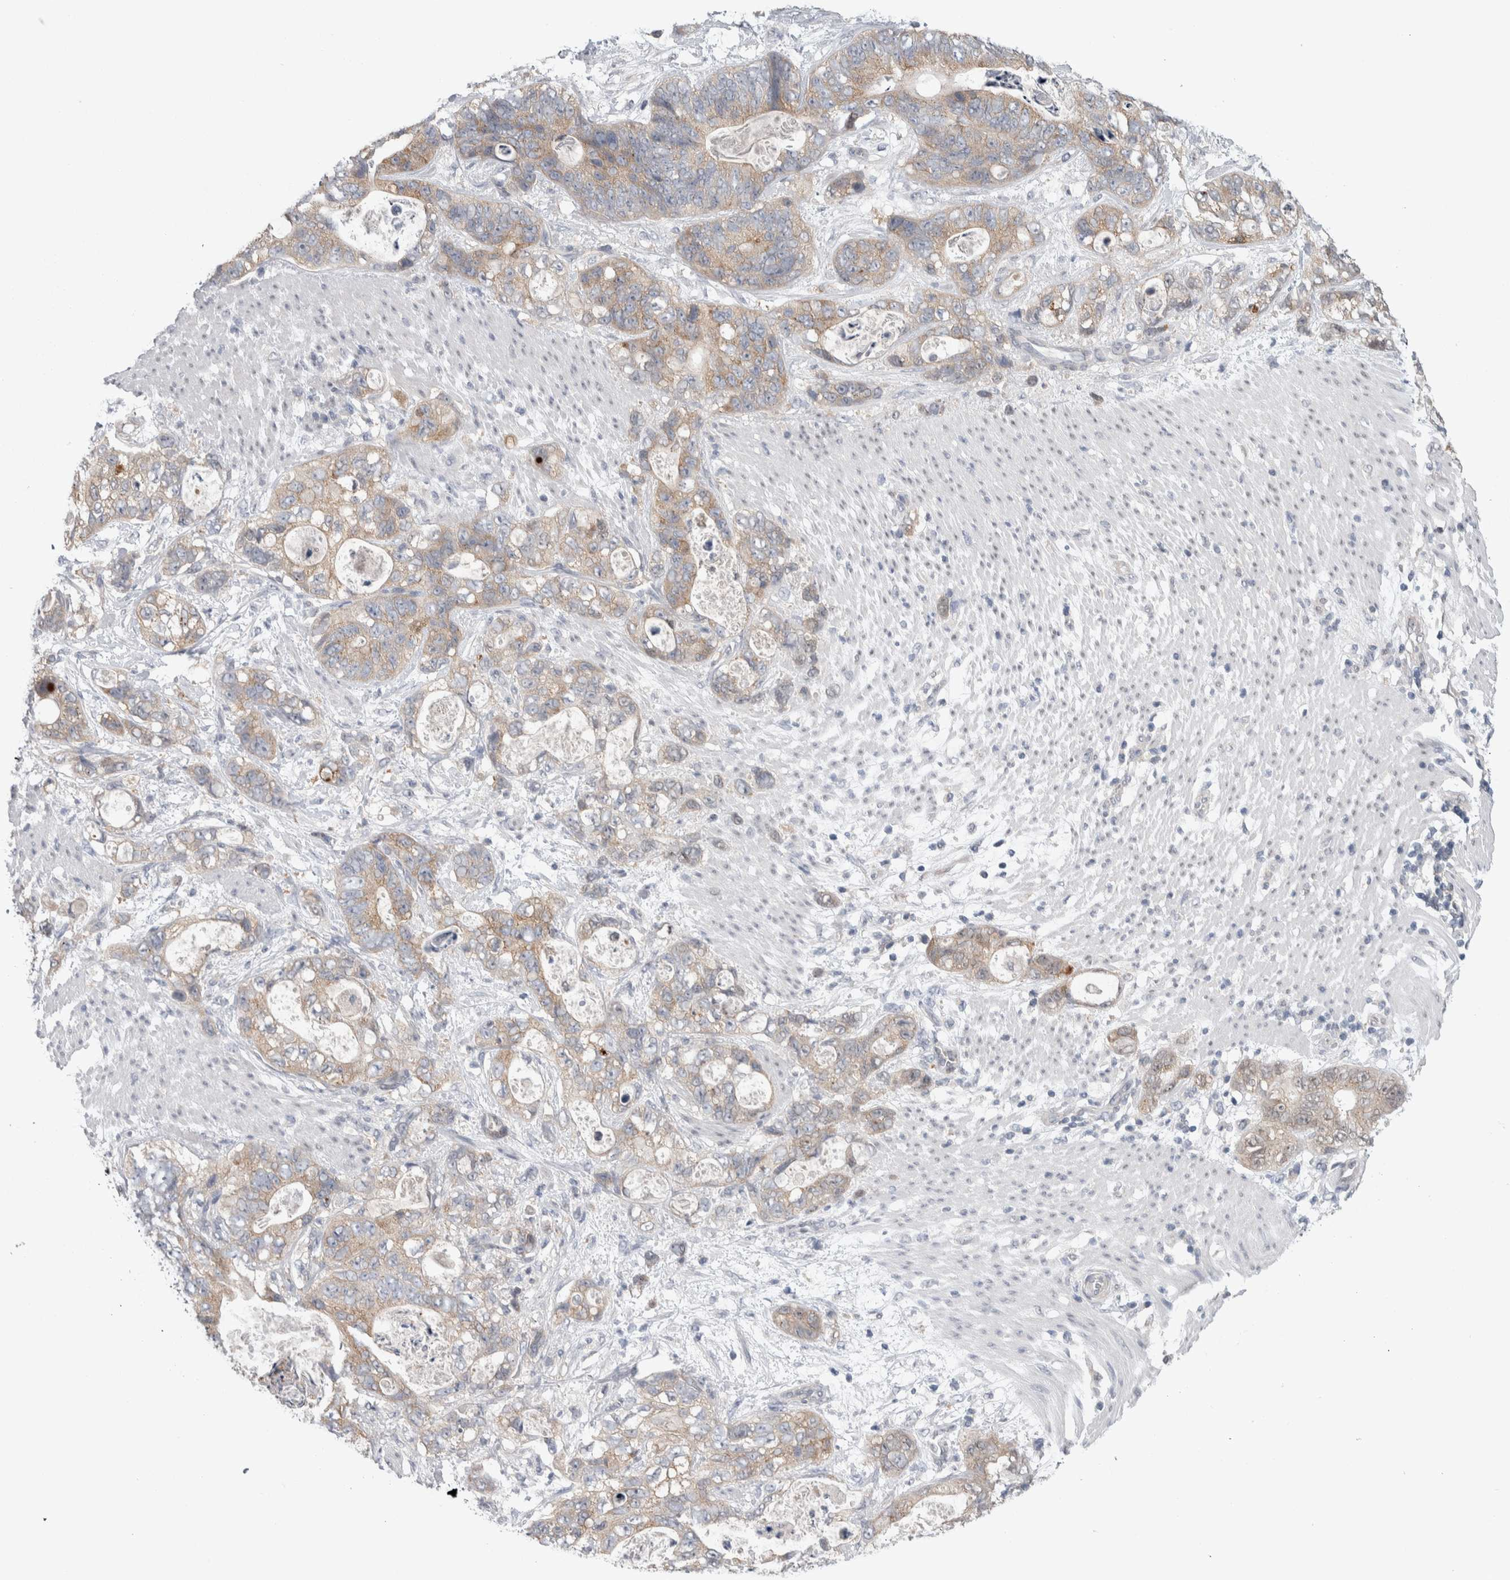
{"staining": {"intensity": "weak", "quantity": ">75%", "location": "cytoplasmic/membranous"}, "tissue": "stomach cancer", "cell_type": "Tumor cells", "image_type": "cancer", "snomed": [{"axis": "morphology", "description": "Normal tissue, NOS"}, {"axis": "morphology", "description": "Adenocarcinoma, NOS"}, {"axis": "topography", "description": "Stomach"}], "caption": "This is an image of immunohistochemistry (IHC) staining of stomach cancer, which shows weak staining in the cytoplasmic/membranous of tumor cells.", "gene": "TAX1BP1", "patient": {"sex": "female", "age": 89}}